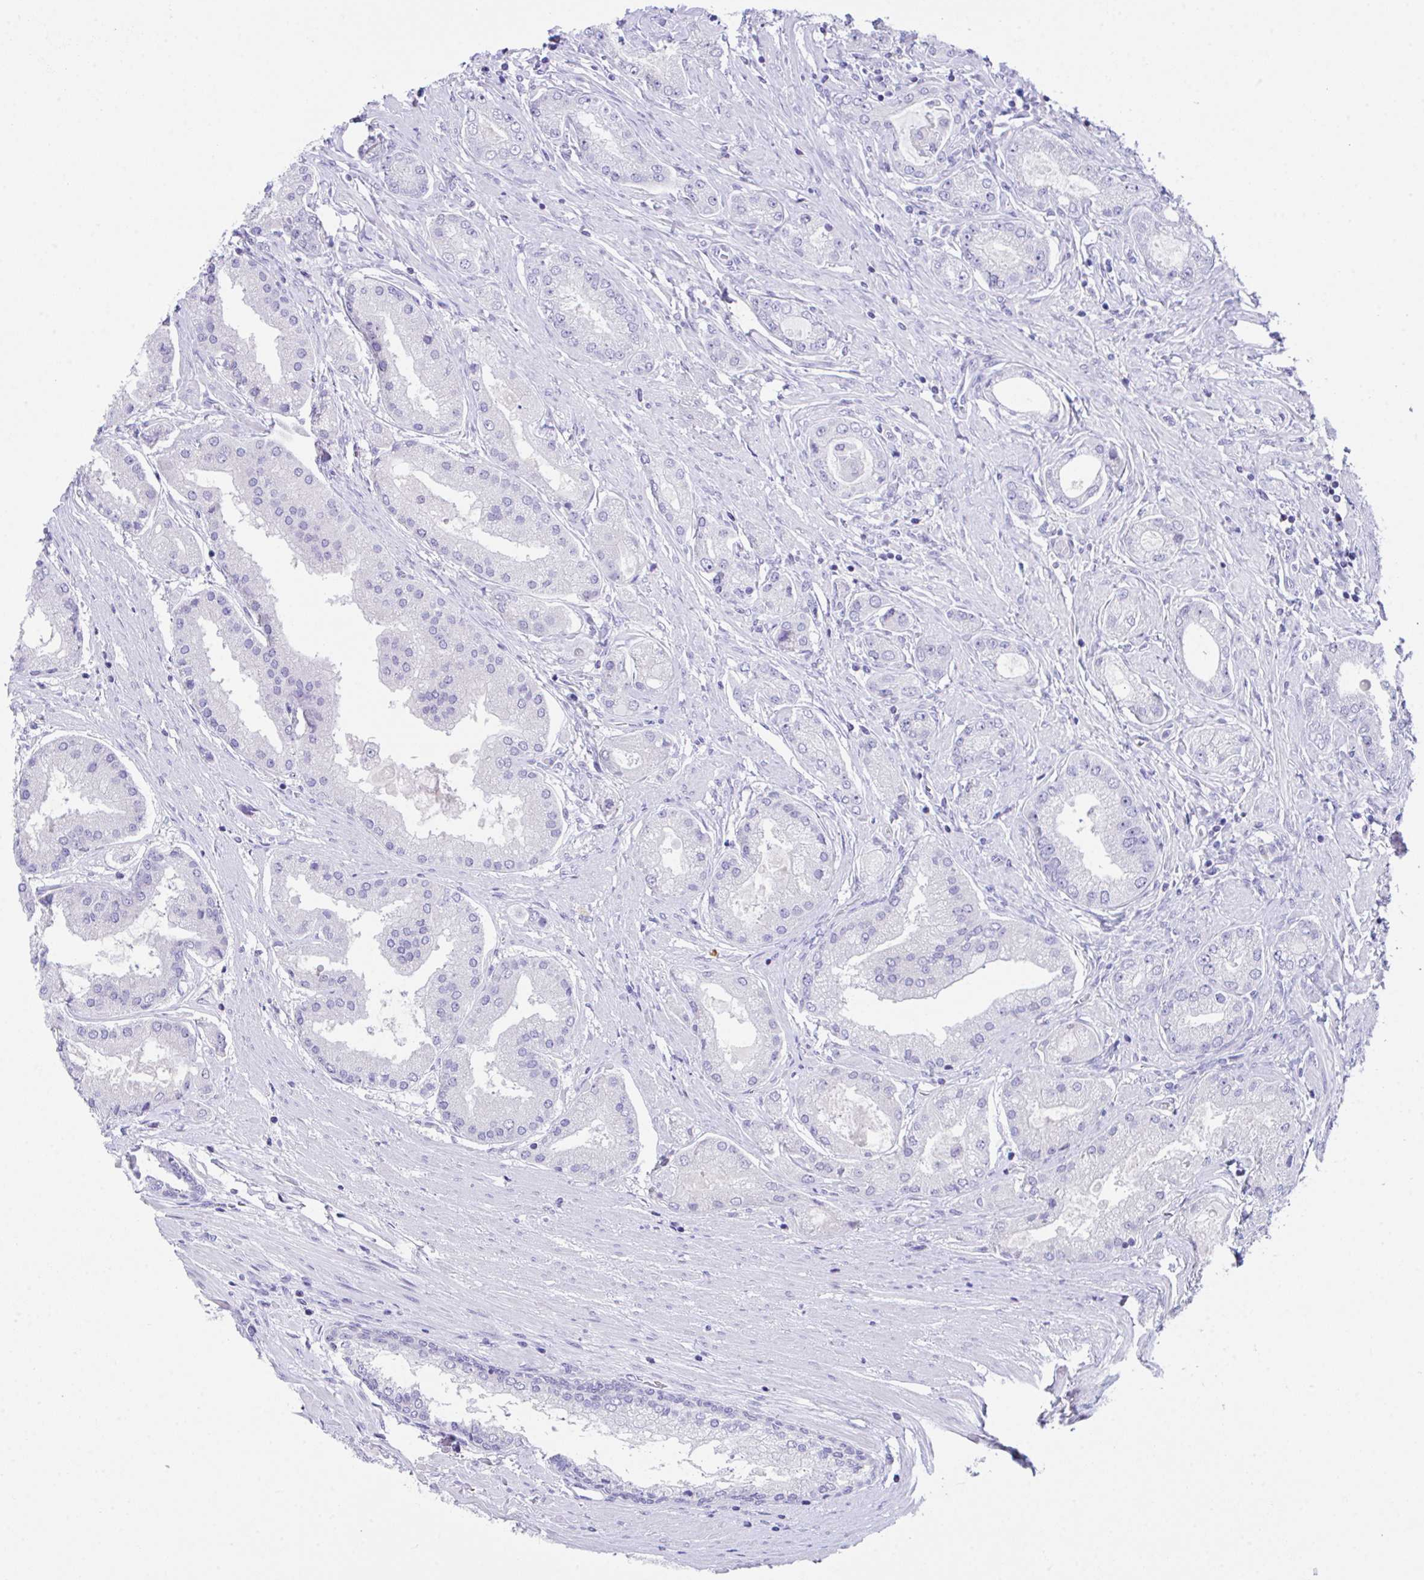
{"staining": {"intensity": "negative", "quantity": "none", "location": "none"}, "tissue": "prostate cancer", "cell_type": "Tumor cells", "image_type": "cancer", "snomed": [{"axis": "morphology", "description": "Adenocarcinoma, High grade"}, {"axis": "topography", "description": "Prostate"}], "caption": "IHC photomicrograph of neoplastic tissue: prostate adenocarcinoma (high-grade) stained with DAB shows no significant protein positivity in tumor cells.", "gene": "HACD4", "patient": {"sex": "male", "age": 67}}